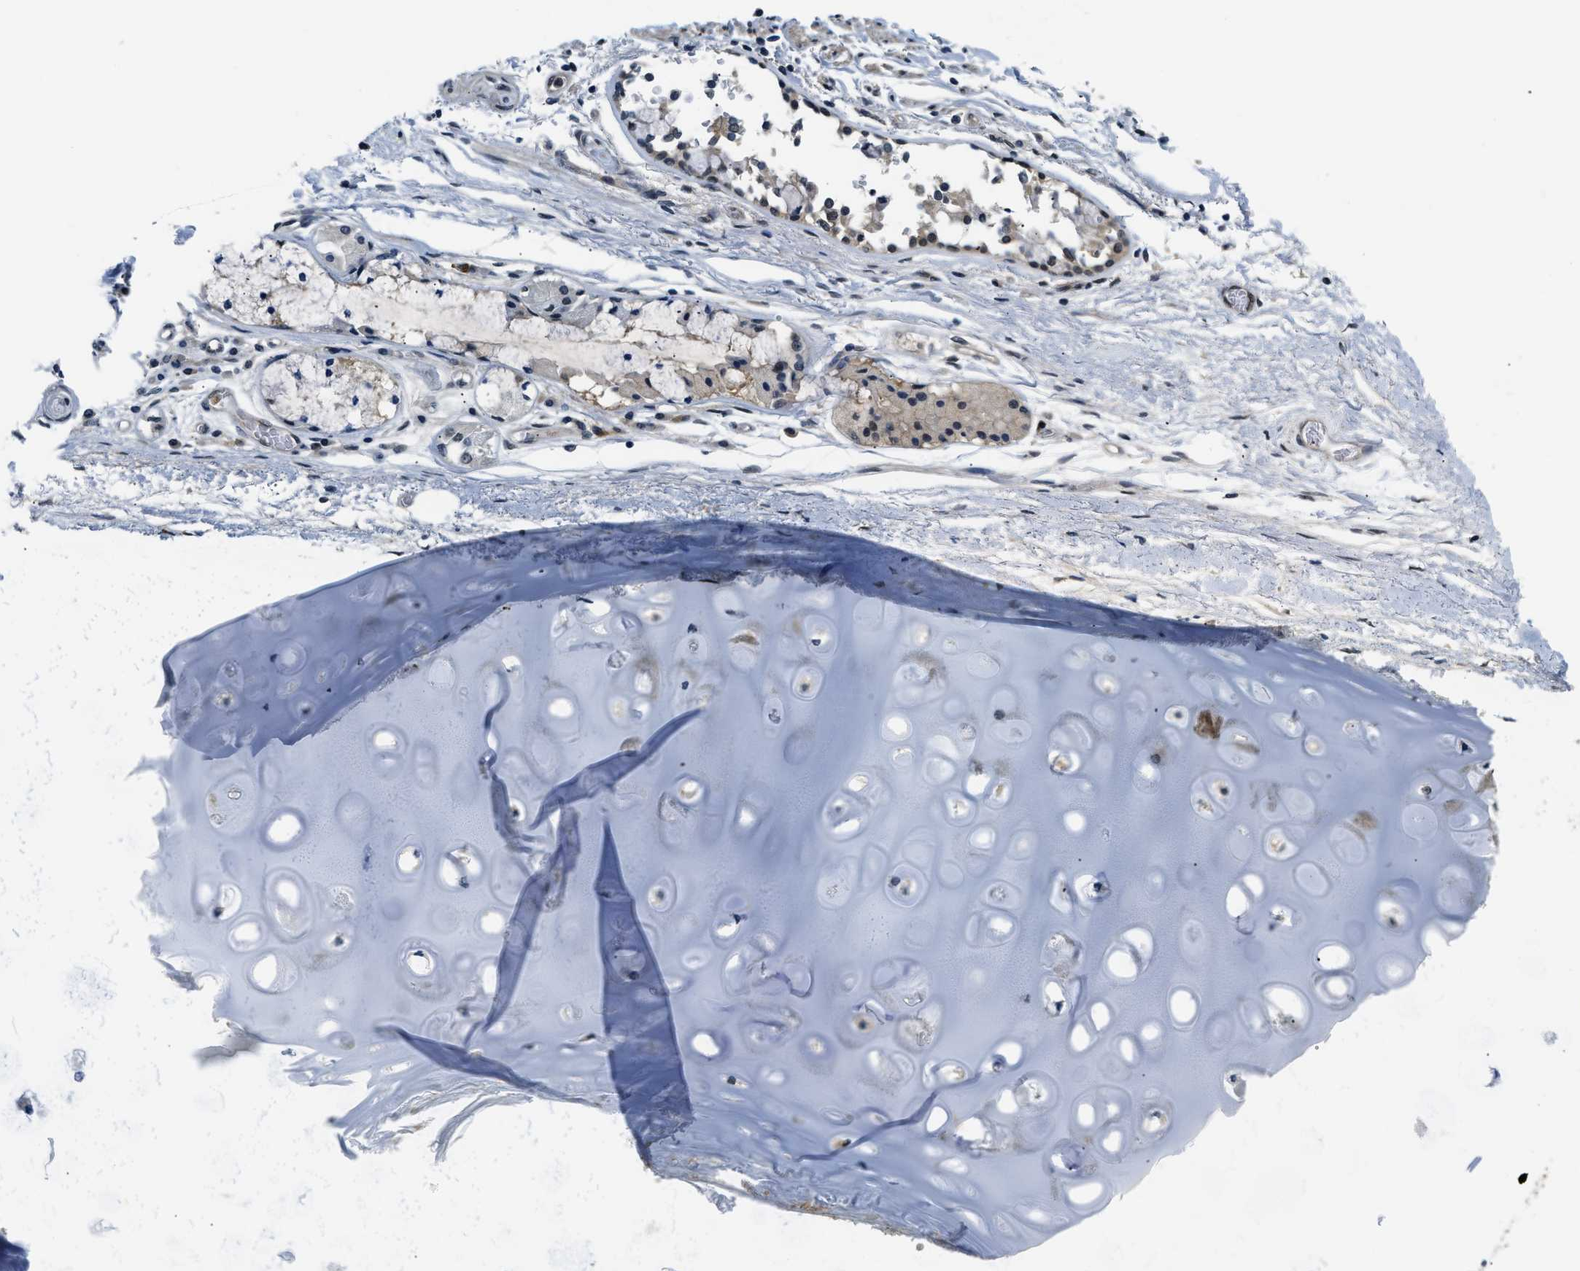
{"staining": {"intensity": "negative", "quantity": "none", "location": "none"}, "tissue": "adipose tissue", "cell_type": "Adipocytes", "image_type": "normal", "snomed": [{"axis": "morphology", "description": "Normal tissue, NOS"}, {"axis": "topography", "description": "Cartilage tissue"}, {"axis": "topography", "description": "Lung"}], "caption": "This is an immunohistochemistry (IHC) histopathology image of normal human adipose tissue. There is no staining in adipocytes.", "gene": "SMAD4", "patient": {"sex": "female", "age": 77}}